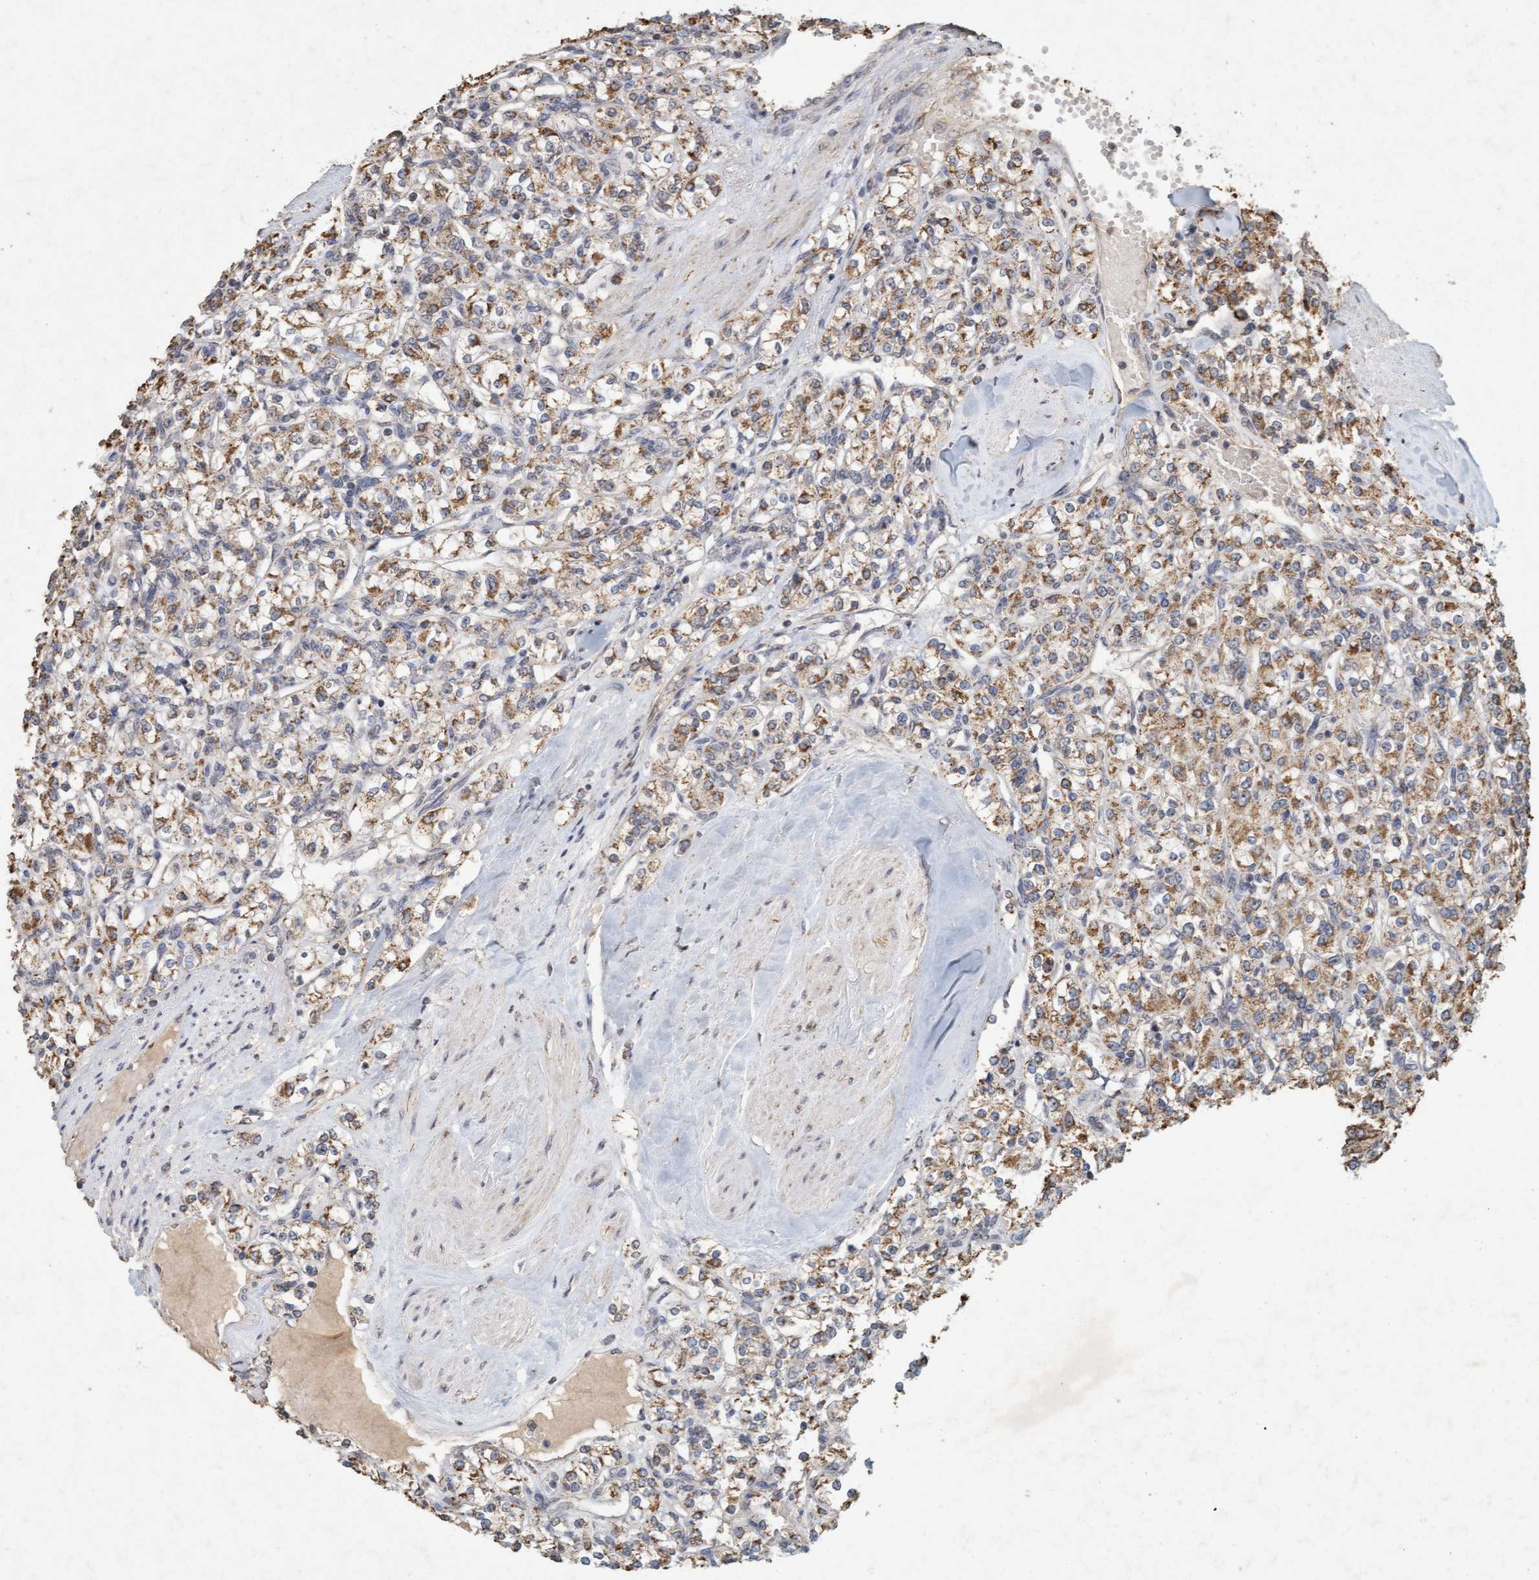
{"staining": {"intensity": "moderate", "quantity": ">75%", "location": "cytoplasmic/membranous"}, "tissue": "renal cancer", "cell_type": "Tumor cells", "image_type": "cancer", "snomed": [{"axis": "morphology", "description": "Adenocarcinoma, NOS"}, {"axis": "topography", "description": "Kidney"}], "caption": "An IHC micrograph of tumor tissue is shown. Protein staining in brown highlights moderate cytoplasmic/membranous positivity in adenocarcinoma (renal) within tumor cells.", "gene": "VSIG8", "patient": {"sex": "male", "age": 77}}